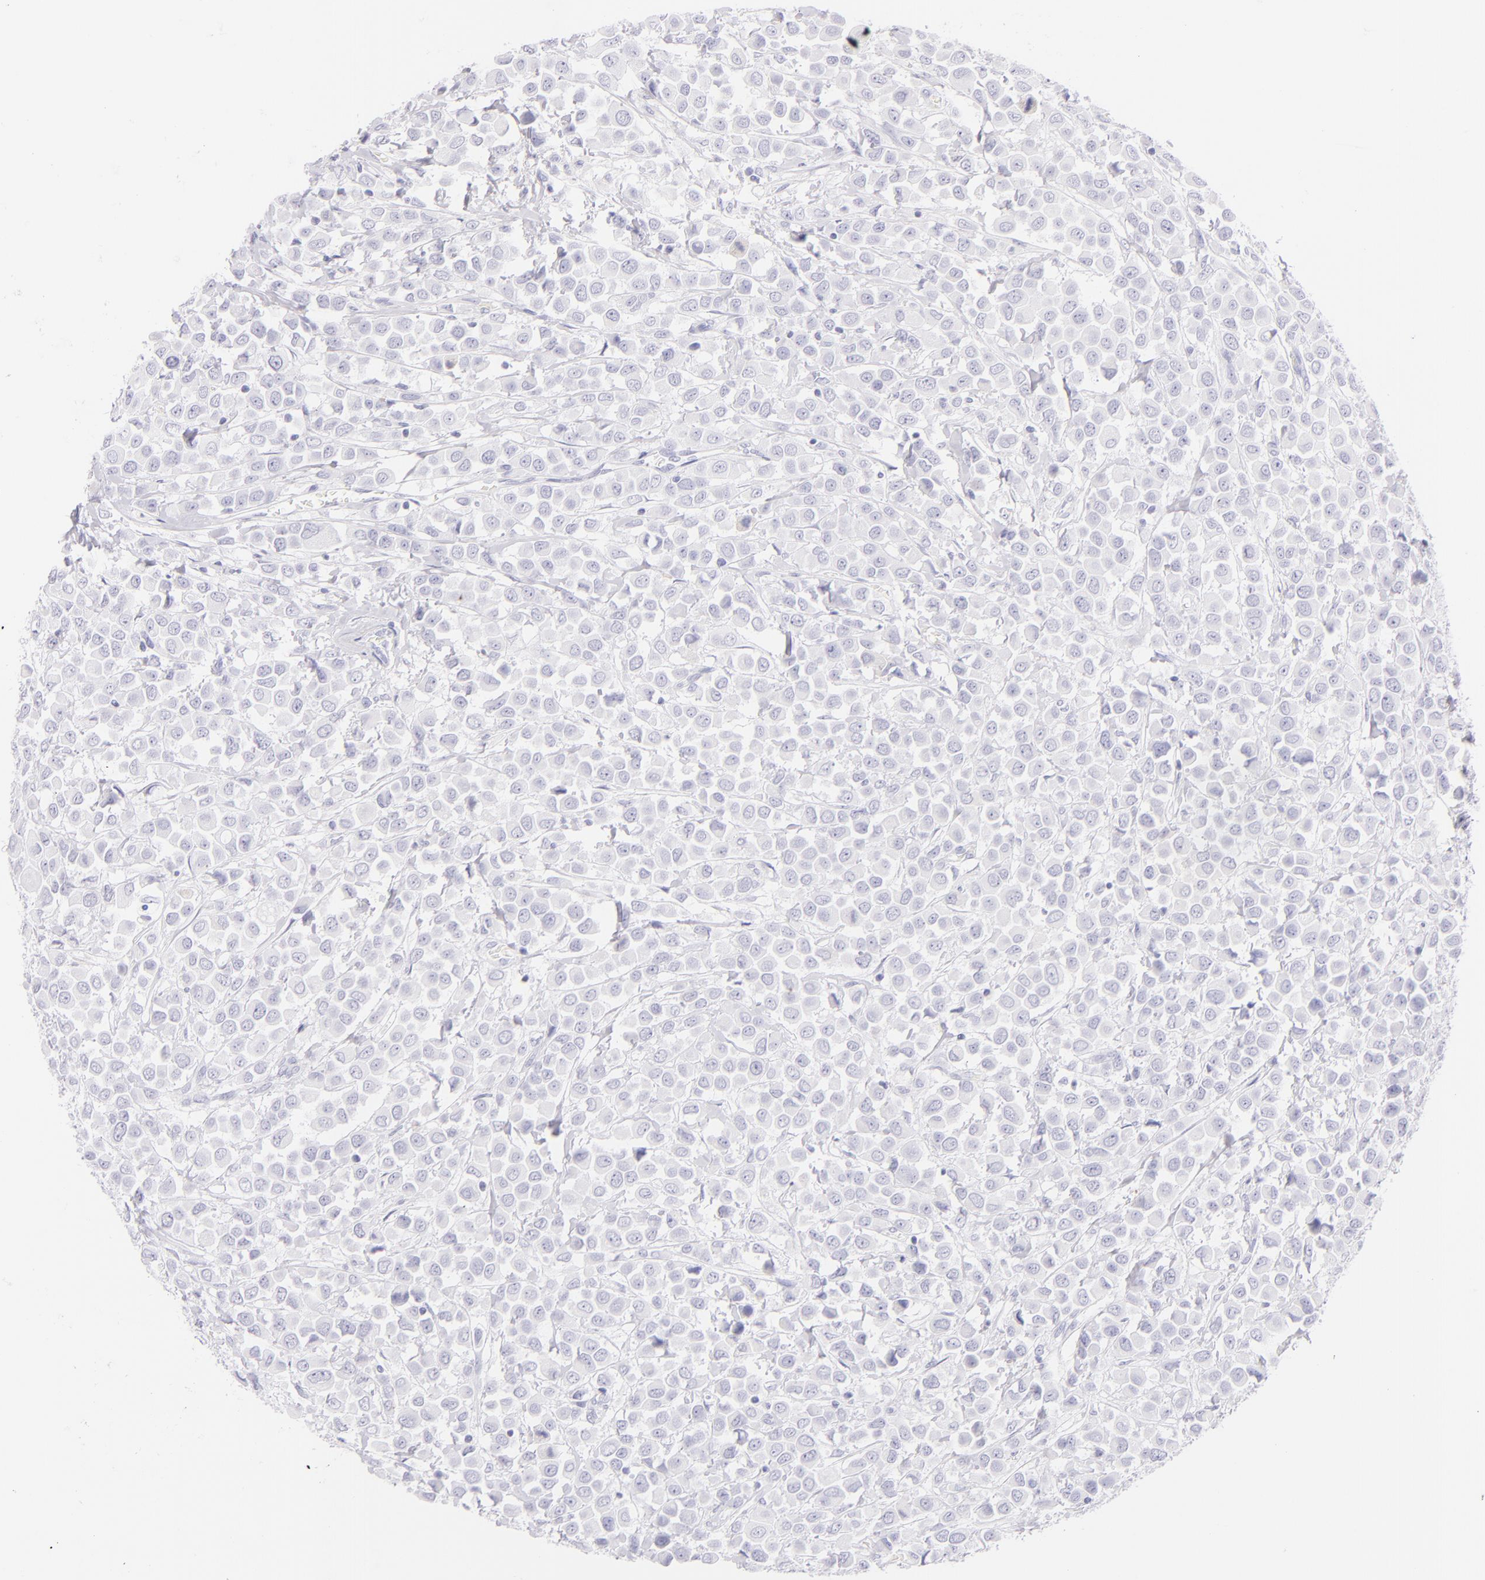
{"staining": {"intensity": "negative", "quantity": "none", "location": "none"}, "tissue": "breast cancer", "cell_type": "Tumor cells", "image_type": "cancer", "snomed": [{"axis": "morphology", "description": "Duct carcinoma"}, {"axis": "topography", "description": "Breast"}], "caption": "DAB immunohistochemical staining of human intraductal carcinoma (breast) displays no significant expression in tumor cells. Brightfield microscopy of immunohistochemistry (IHC) stained with DAB (3,3'-diaminobenzidine) (brown) and hematoxylin (blue), captured at high magnification.", "gene": "SDC1", "patient": {"sex": "female", "age": 61}}